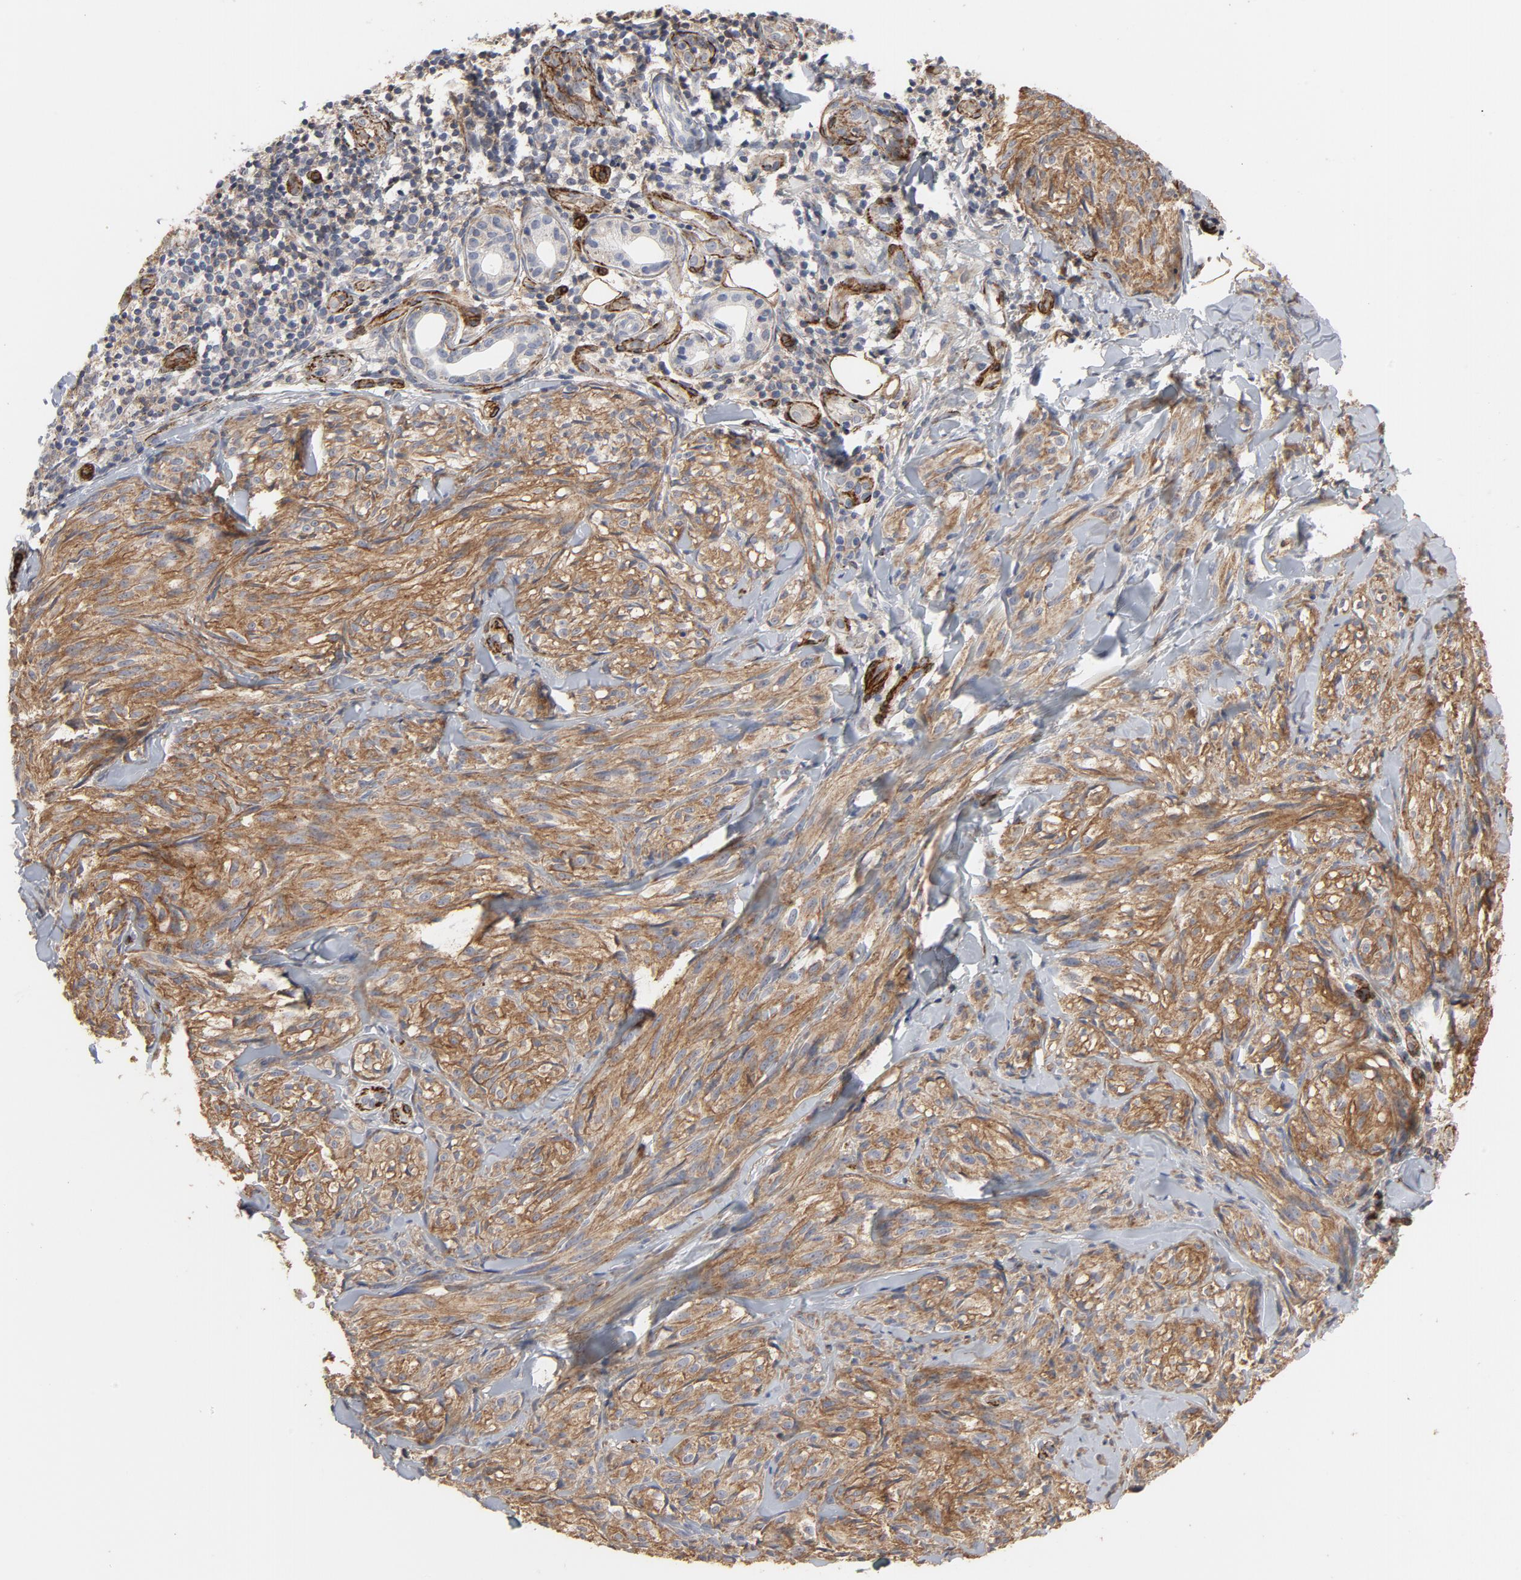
{"staining": {"intensity": "moderate", "quantity": "25%-75%", "location": "cytoplasmic/membranous"}, "tissue": "melanoma", "cell_type": "Tumor cells", "image_type": "cancer", "snomed": [{"axis": "morphology", "description": "Malignant melanoma, Metastatic site"}, {"axis": "topography", "description": "Skin"}], "caption": "There is medium levels of moderate cytoplasmic/membranous positivity in tumor cells of malignant melanoma (metastatic site), as demonstrated by immunohistochemical staining (brown color).", "gene": "GNG2", "patient": {"sex": "female", "age": 66}}